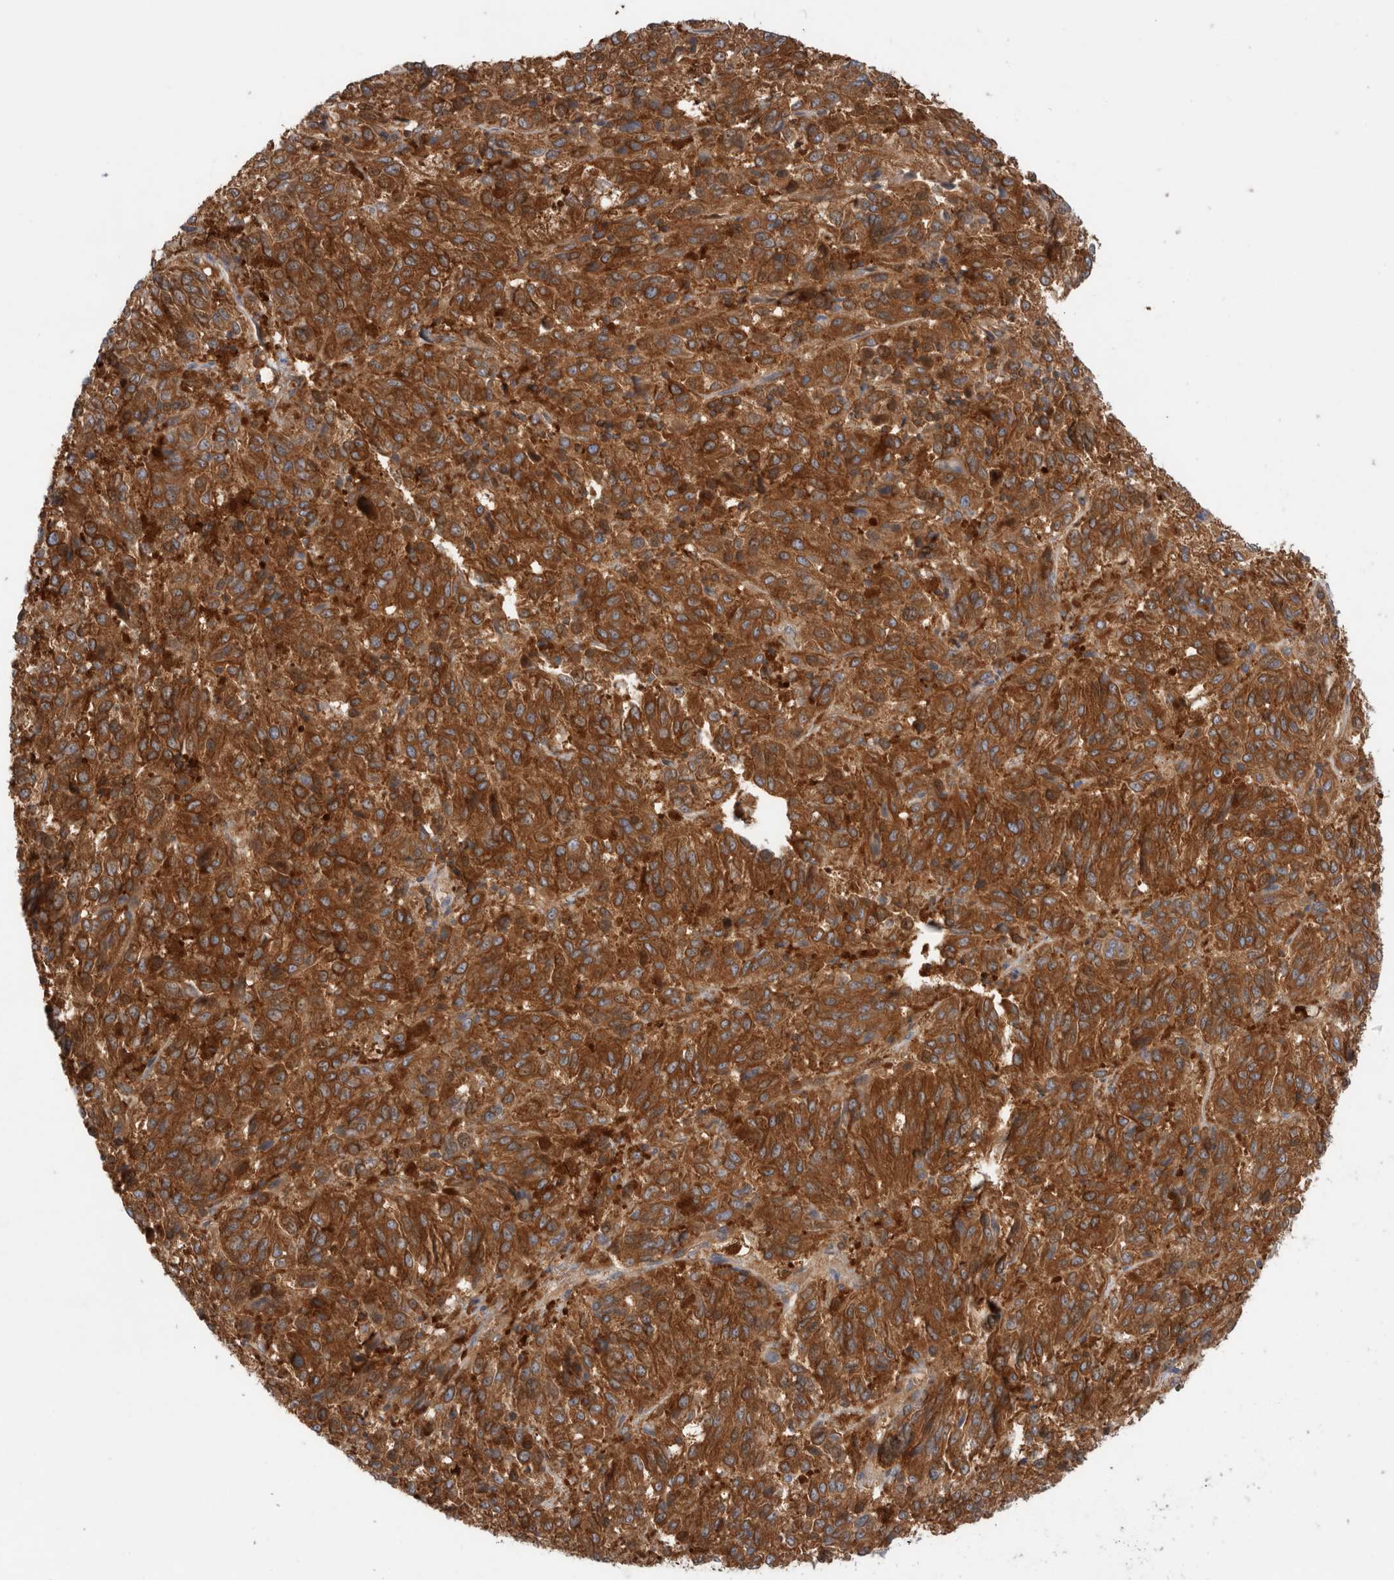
{"staining": {"intensity": "strong", "quantity": ">75%", "location": "cytoplasmic/membranous"}, "tissue": "melanoma", "cell_type": "Tumor cells", "image_type": "cancer", "snomed": [{"axis": "morphology", "description": "Malignant melanoma, Metastatic site"}, {"axis": "topography", "description": "Lung"}], "caption": "Strong cytoplasmic/membranous protein positivity is seen in approximately >75% of tumor cells in melanoma.", "gene": "KLHL14", "patient": {"sex": "male", "age": 64}}